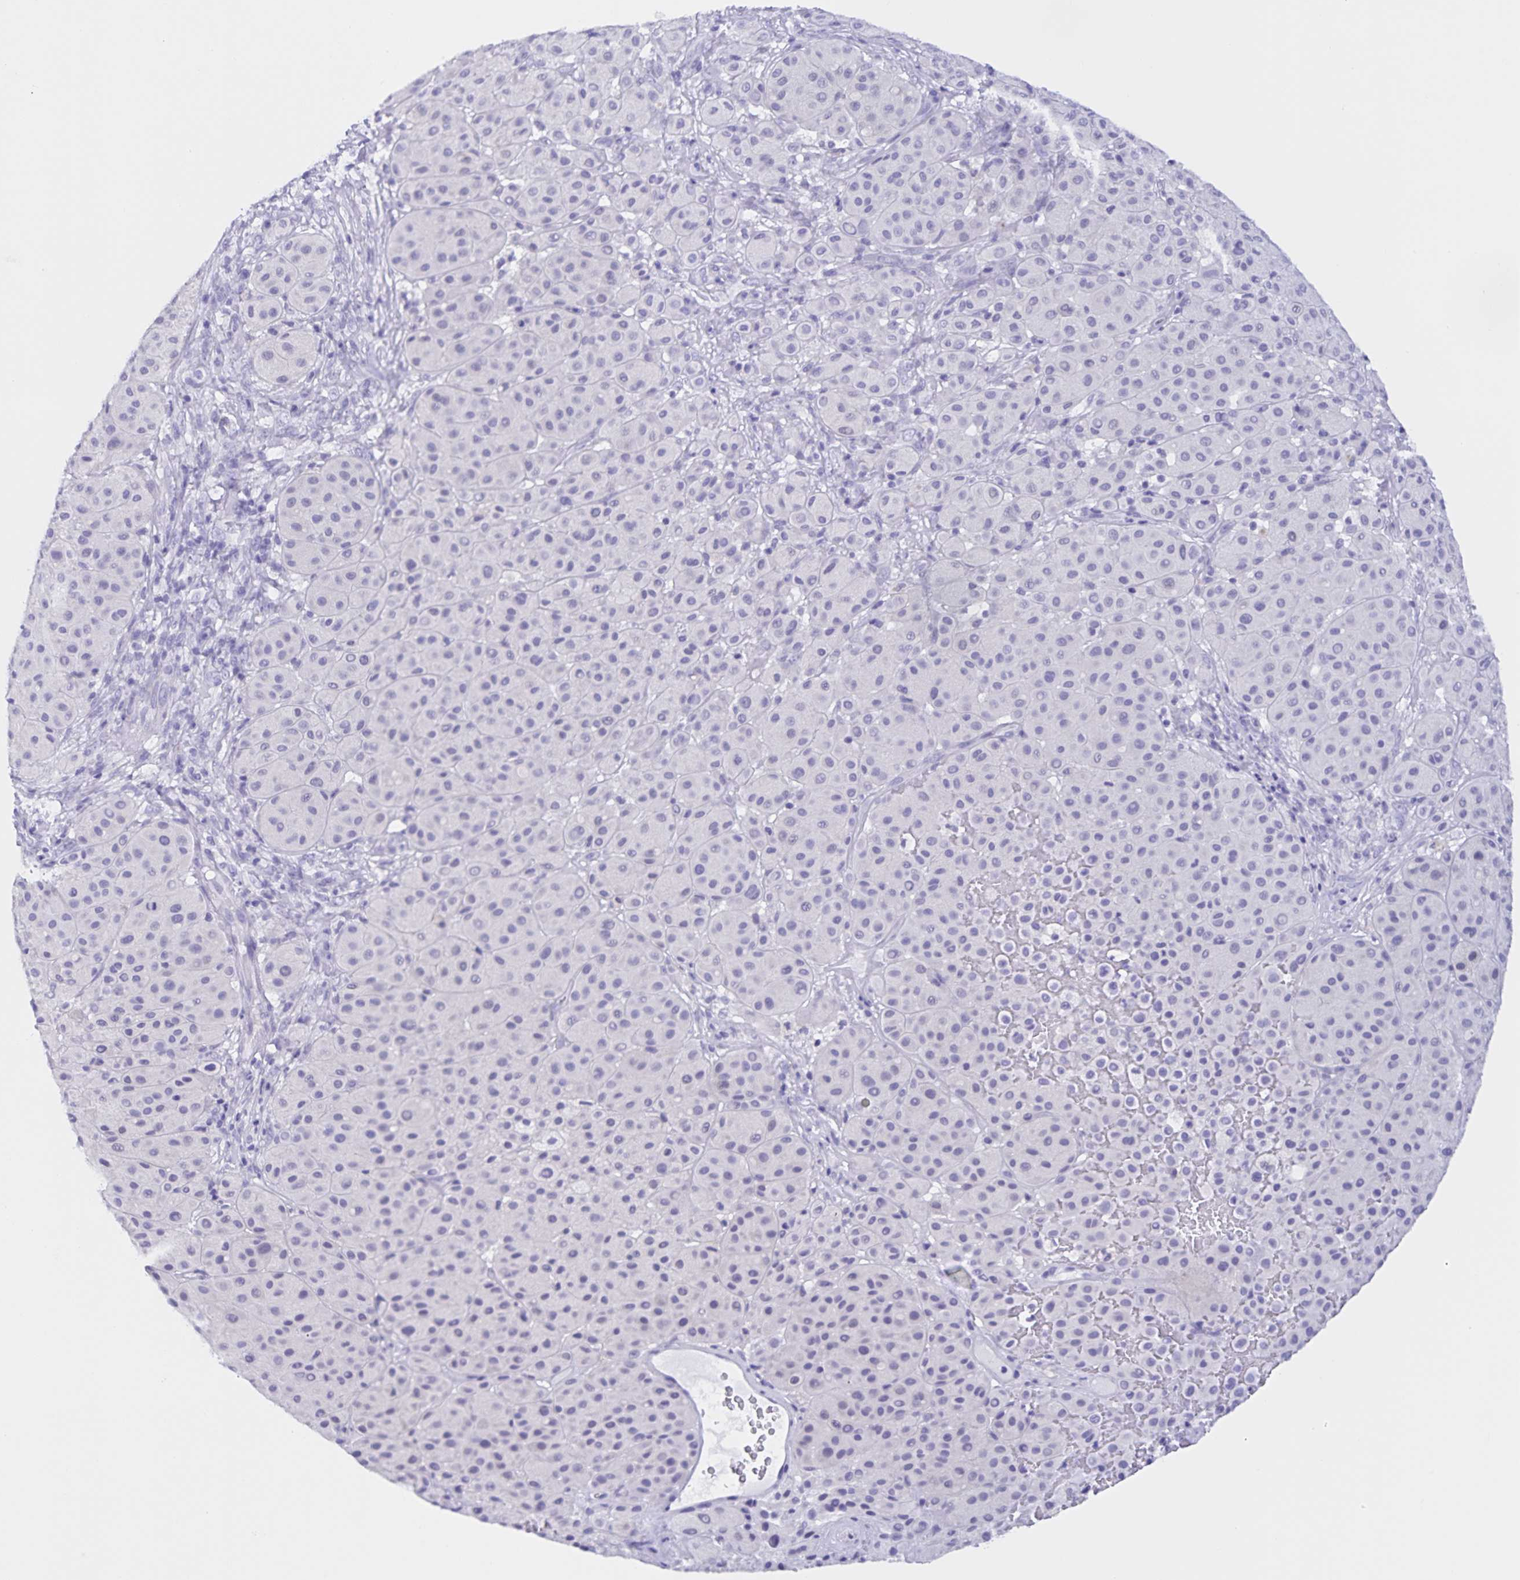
{"staining": {"intensity": "negative", "quantity": "none", "location": "none"}, "tissue": "melanoma", "cell_type": "Tumor cells", "image_type": "cancer", "snomed": [{"axis": "morphology", "description": "Malignant melanoma, Metastatic site"}, {"axis": "topography", "description": "Smooth muscle"}], "caption": "IHC photomicrograph of neoplastic tissue: human melanoma stained with DAB reveals no significant protein expression in tumor cells. (DAB (3,3'-diaminobenzidine) immunohistochemistry (IHC), high magnification).", "gene": "TGIF2LX", "patient": {"sex": "male", "age": 41}}